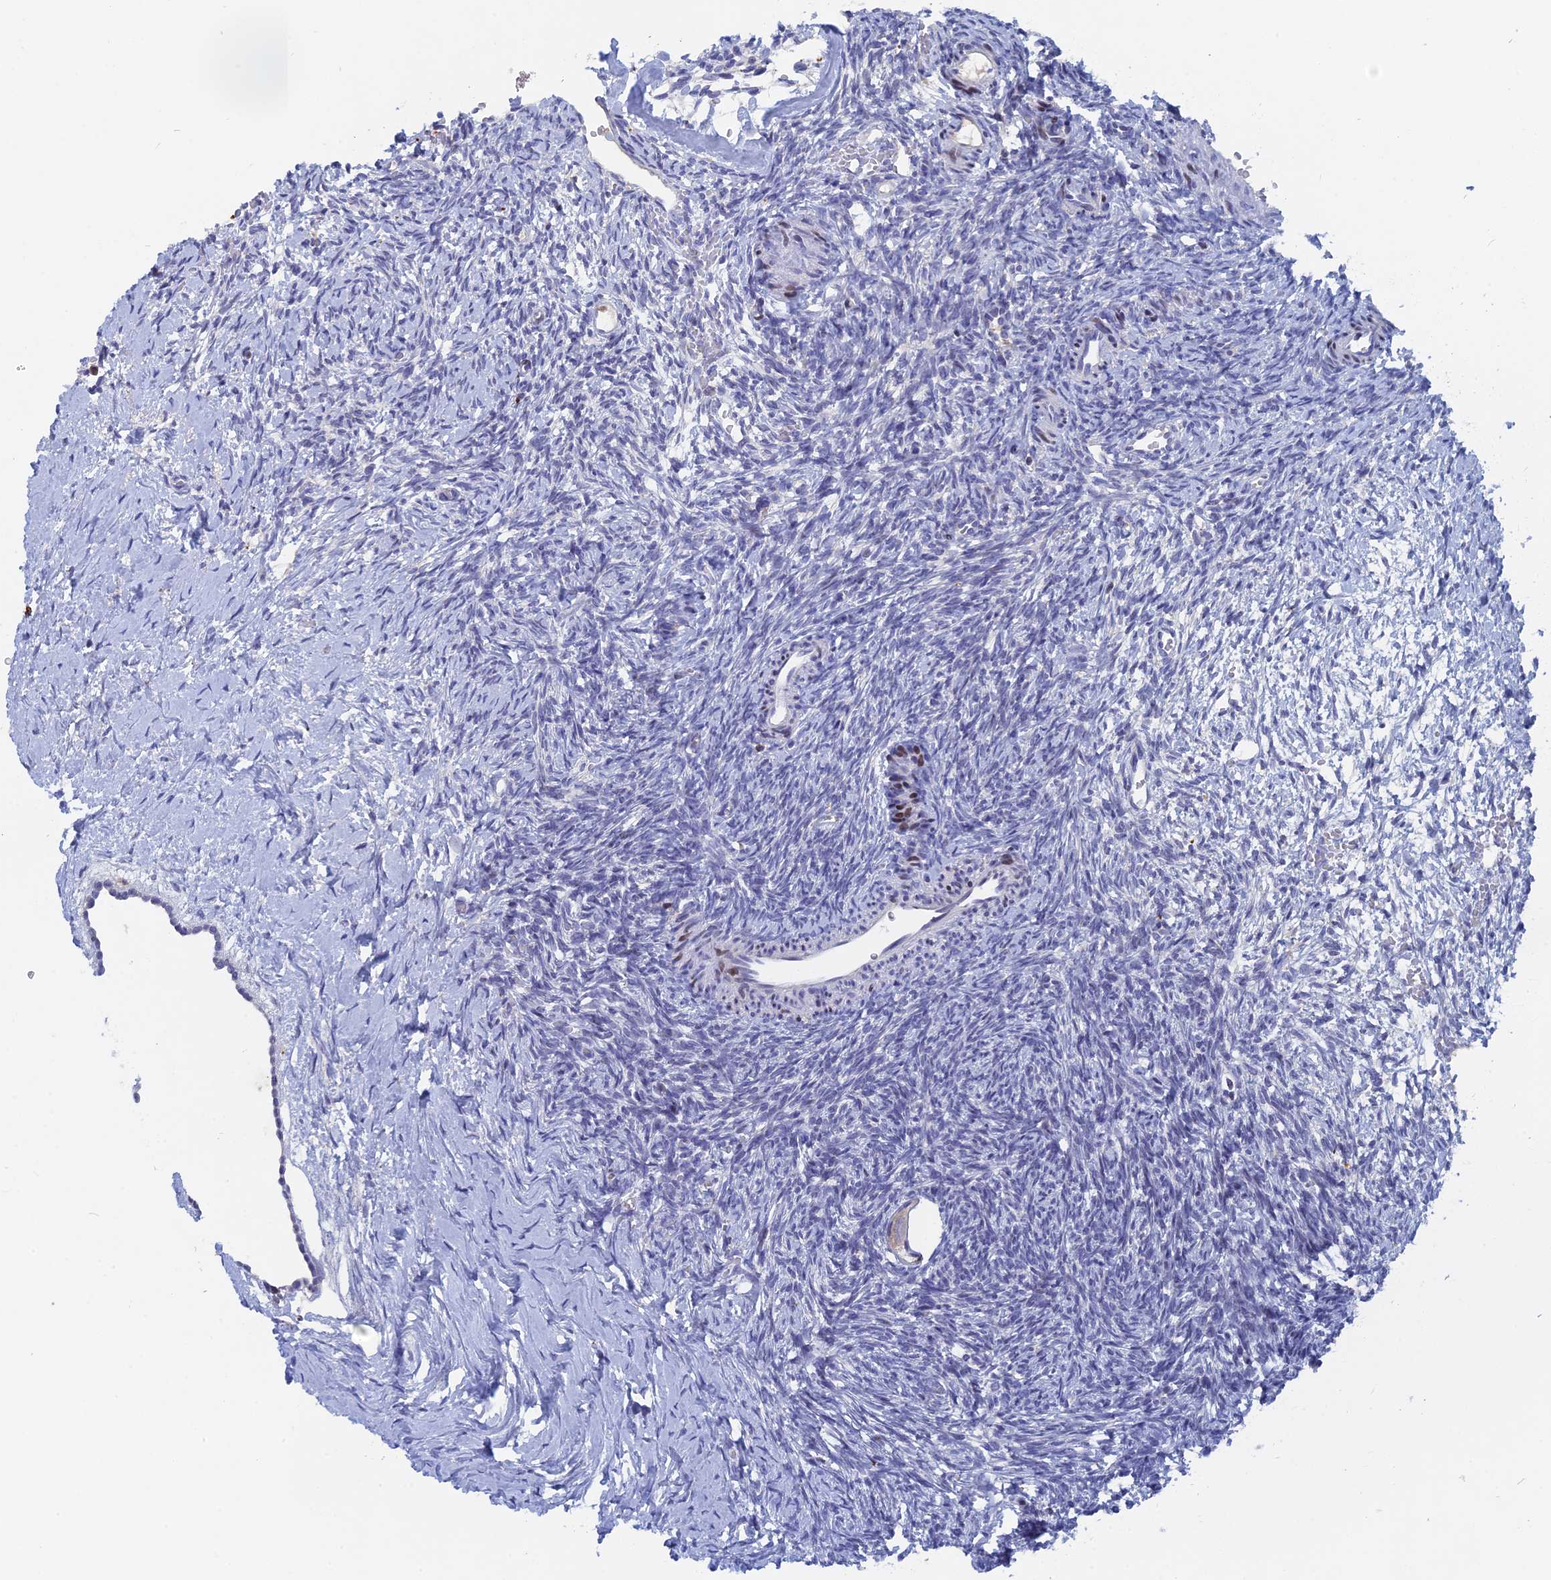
{"staining": {"intensity": "negative", "quantity": "none", "location": "none"}, "tissue": "ovary", "cell_type": "Follicle cells", "image_type": "normal", "snomed": [{"axis": "morphology", "description": "Normal tissue, NOS"}, {"axis": "topography", "description": "Ovary"}], "caption": "DAB immunohistochemical staining of benign human ovary shows no significant positivity in follicle cells. The staining is performed using DAB brown chromogen with nuclei counter-stained in using hematoxylin.", "gene": "ACP7", "patient": {"sex": "female", "age": 39}}